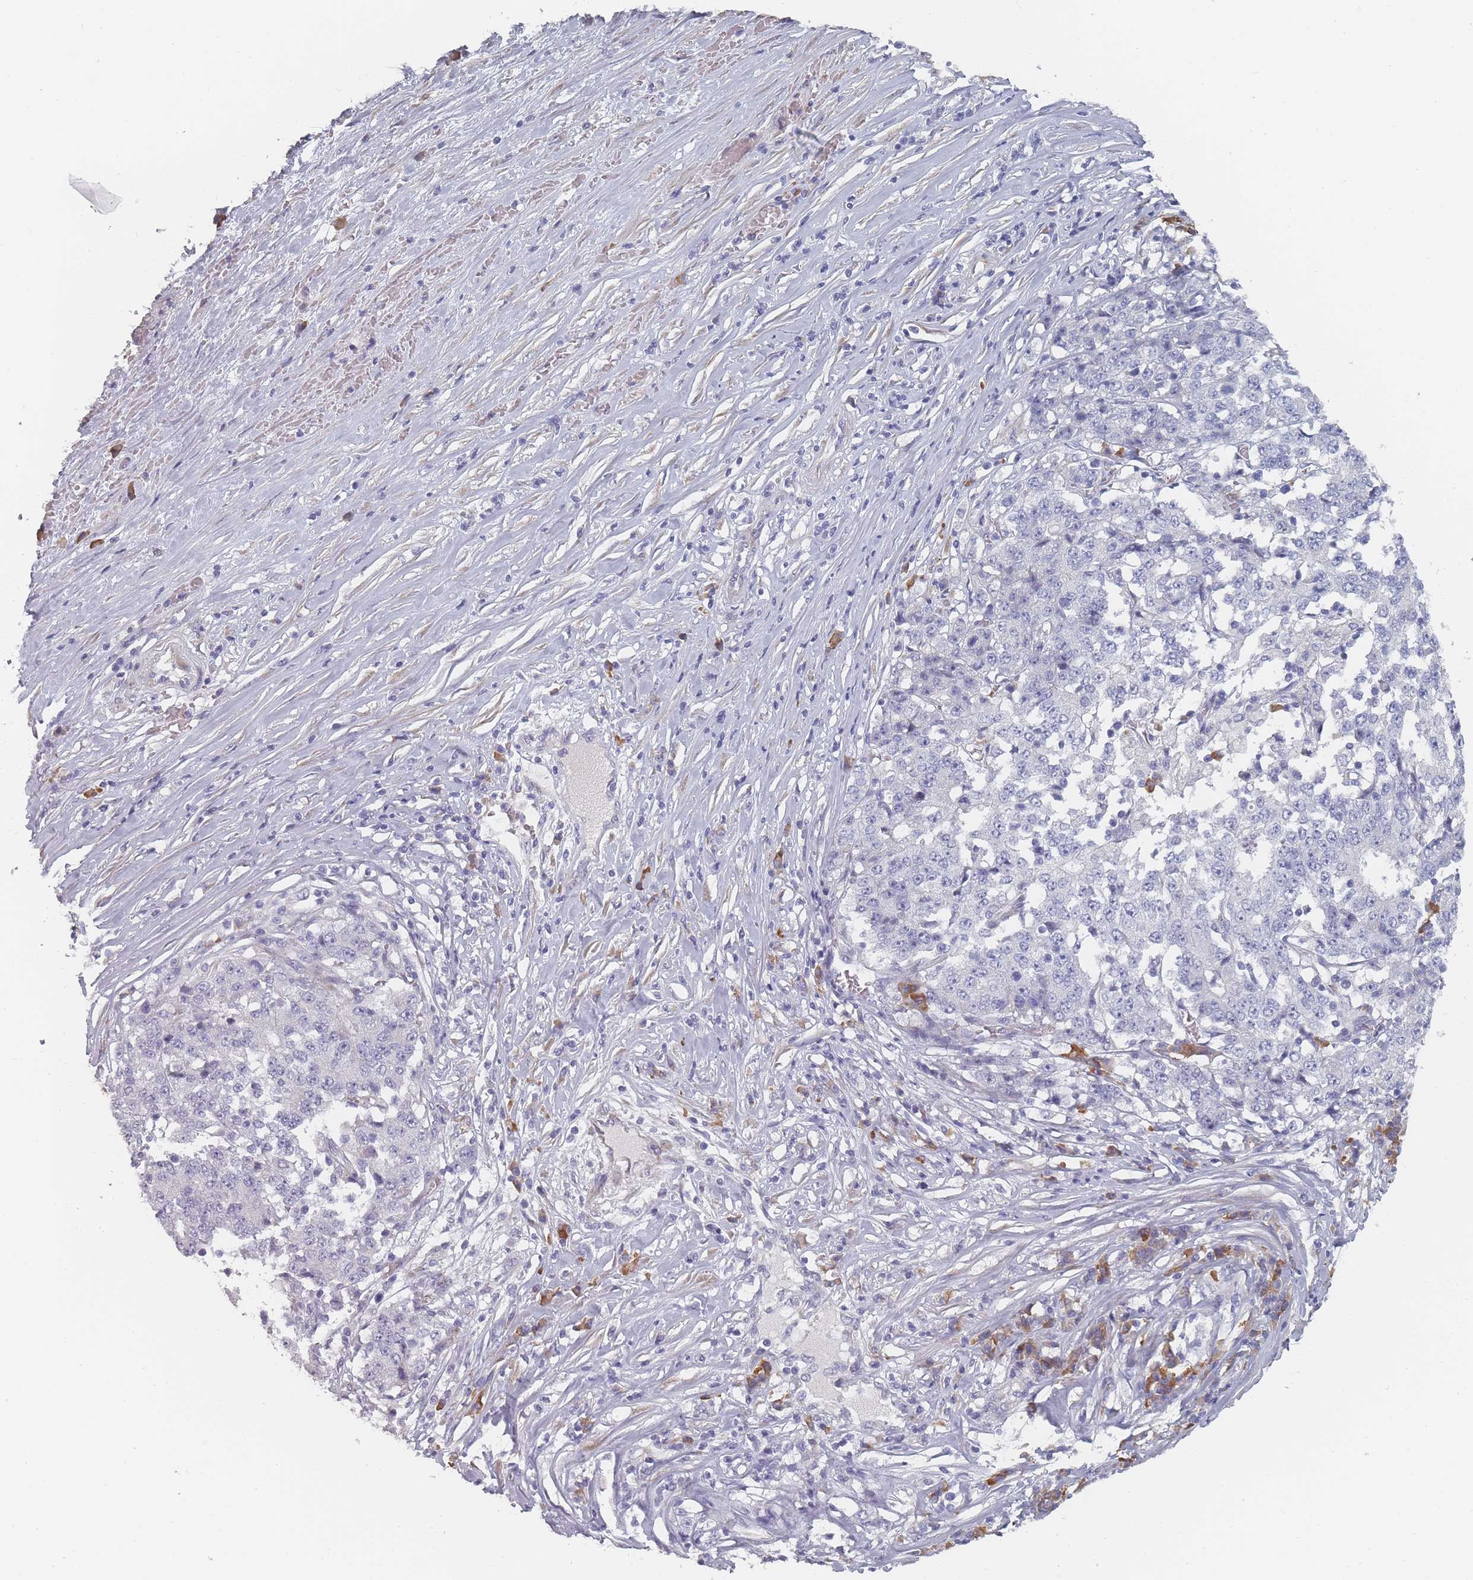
{"staining": {"intensity": "negative", "quantity": "none", "location": "none"}, "tissue": "stomach cancer", "cell_type": "Tumor cells", "image_type": "cancer", "snomed": [{"axis": "morphology", "description": "Adenocarcinoma, NOS"}, {"axis": "topography", "description": "Stomach"}], "caption": "Tumor cells are negative for brown protein staining in stomach adenocarcinoma. (DAB immunohistochemistry (IHC) visualized using brightfield microscopy, high magnification).", "gene": "SLC35E4", "patient": {"sex": "male", "age": 59}}